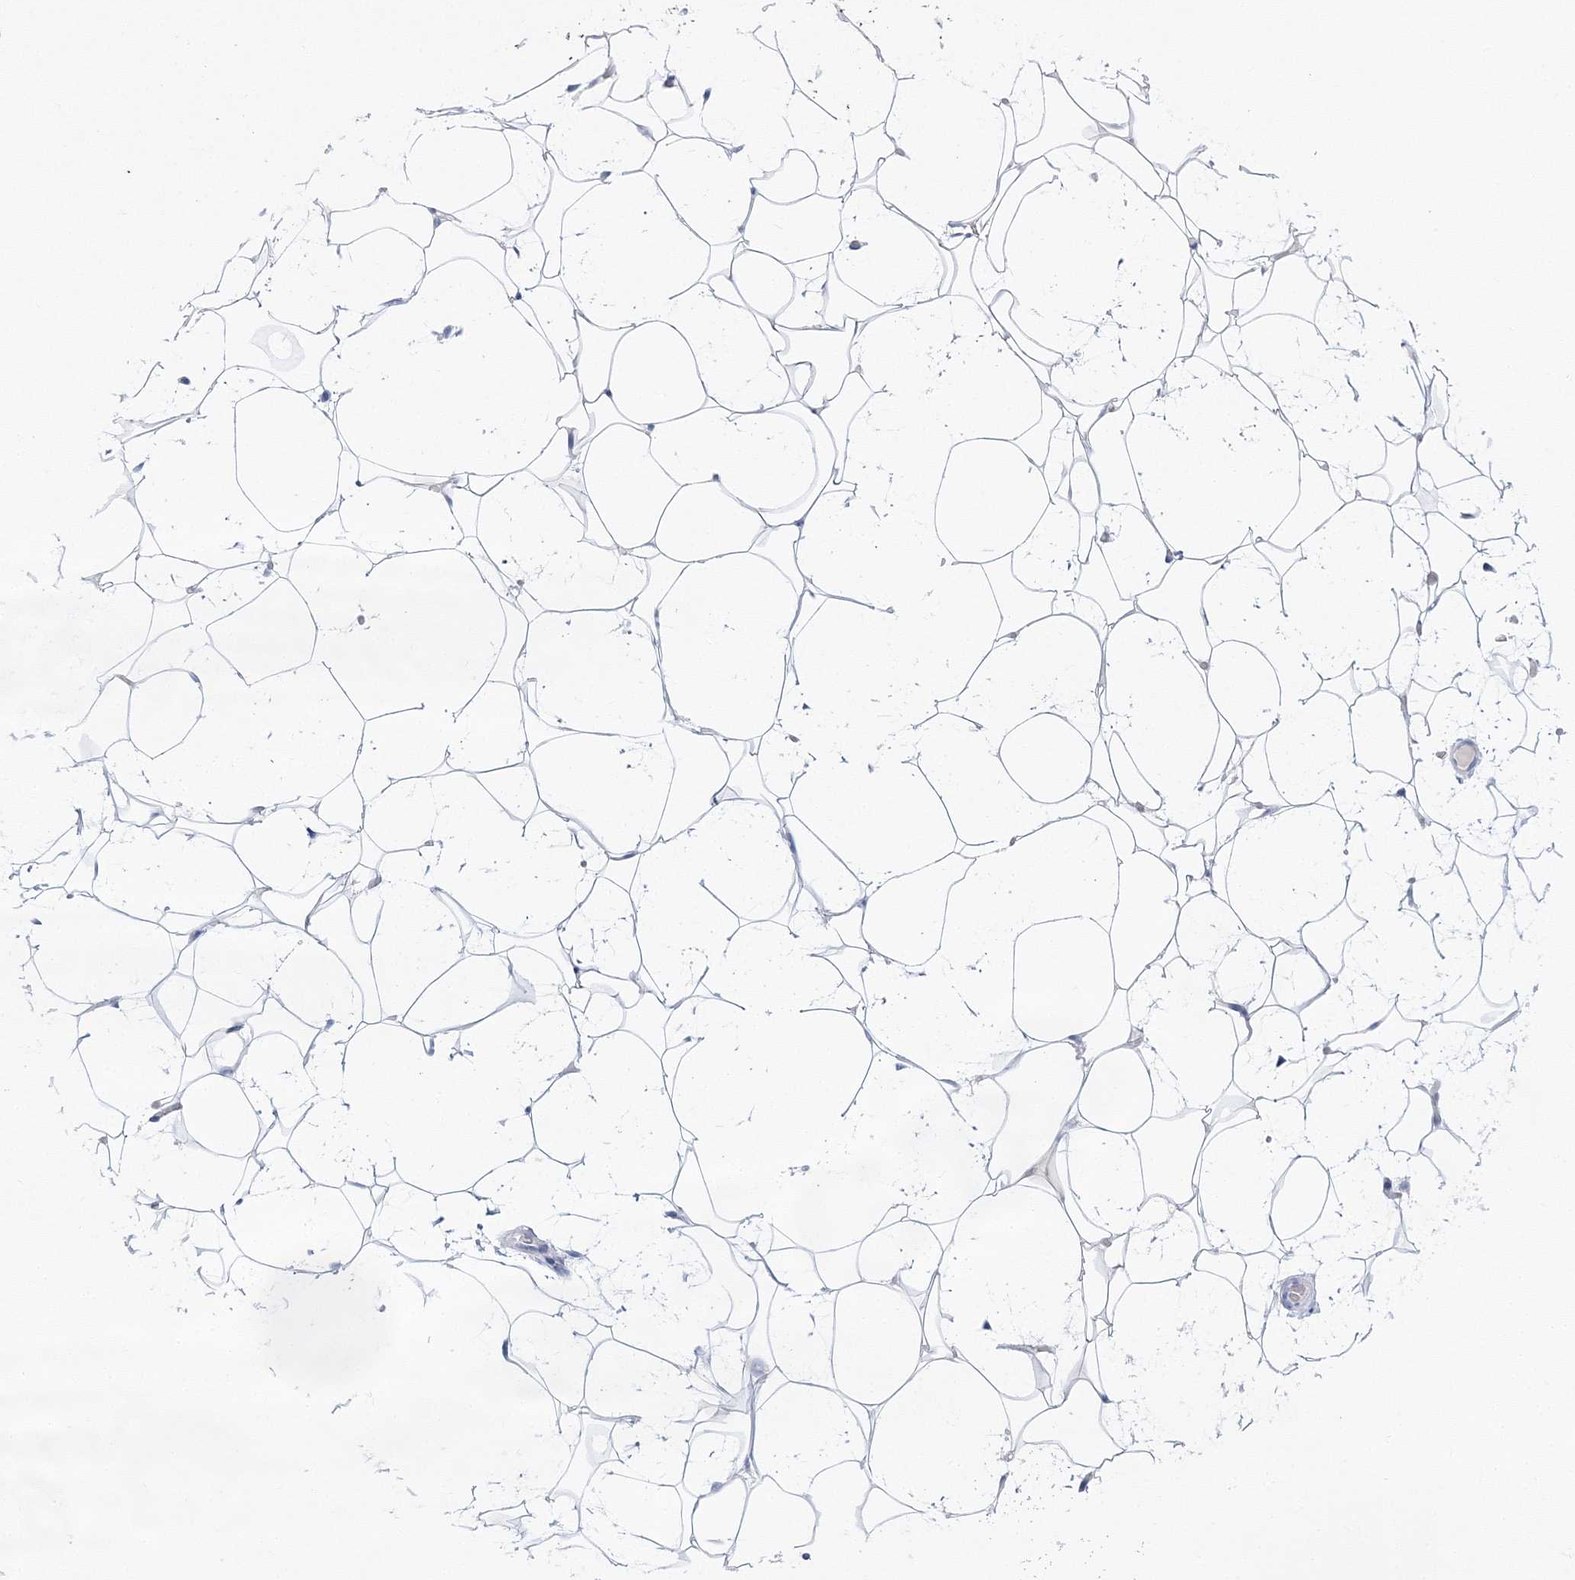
{"staining": {"intensity": "negative", "quantity": "none", "location": "none"}, "tissue": "adipose tissue", "cell_type": "Adipocytes", "image_type": "normal", "snomed": [{"axis": "morphology", "description": "Normal tissue, NOS"}, {"axis": "topography", "description": "Breast"}], "caption": "Immunohistochemistry micrograph of benign adipose tissue: adipose tissue stained with DAB displays no significant protein positivity in adipocytes. The staining was performed using DAB (3,3'-diaminobenzidine) to visualize the protein expression in brown, while the nuclei were stained in blue with hematoxylin (Magnification: 20x).", "gene": "MYOZ2", "patient": {"sex": "female", "age": 26}}